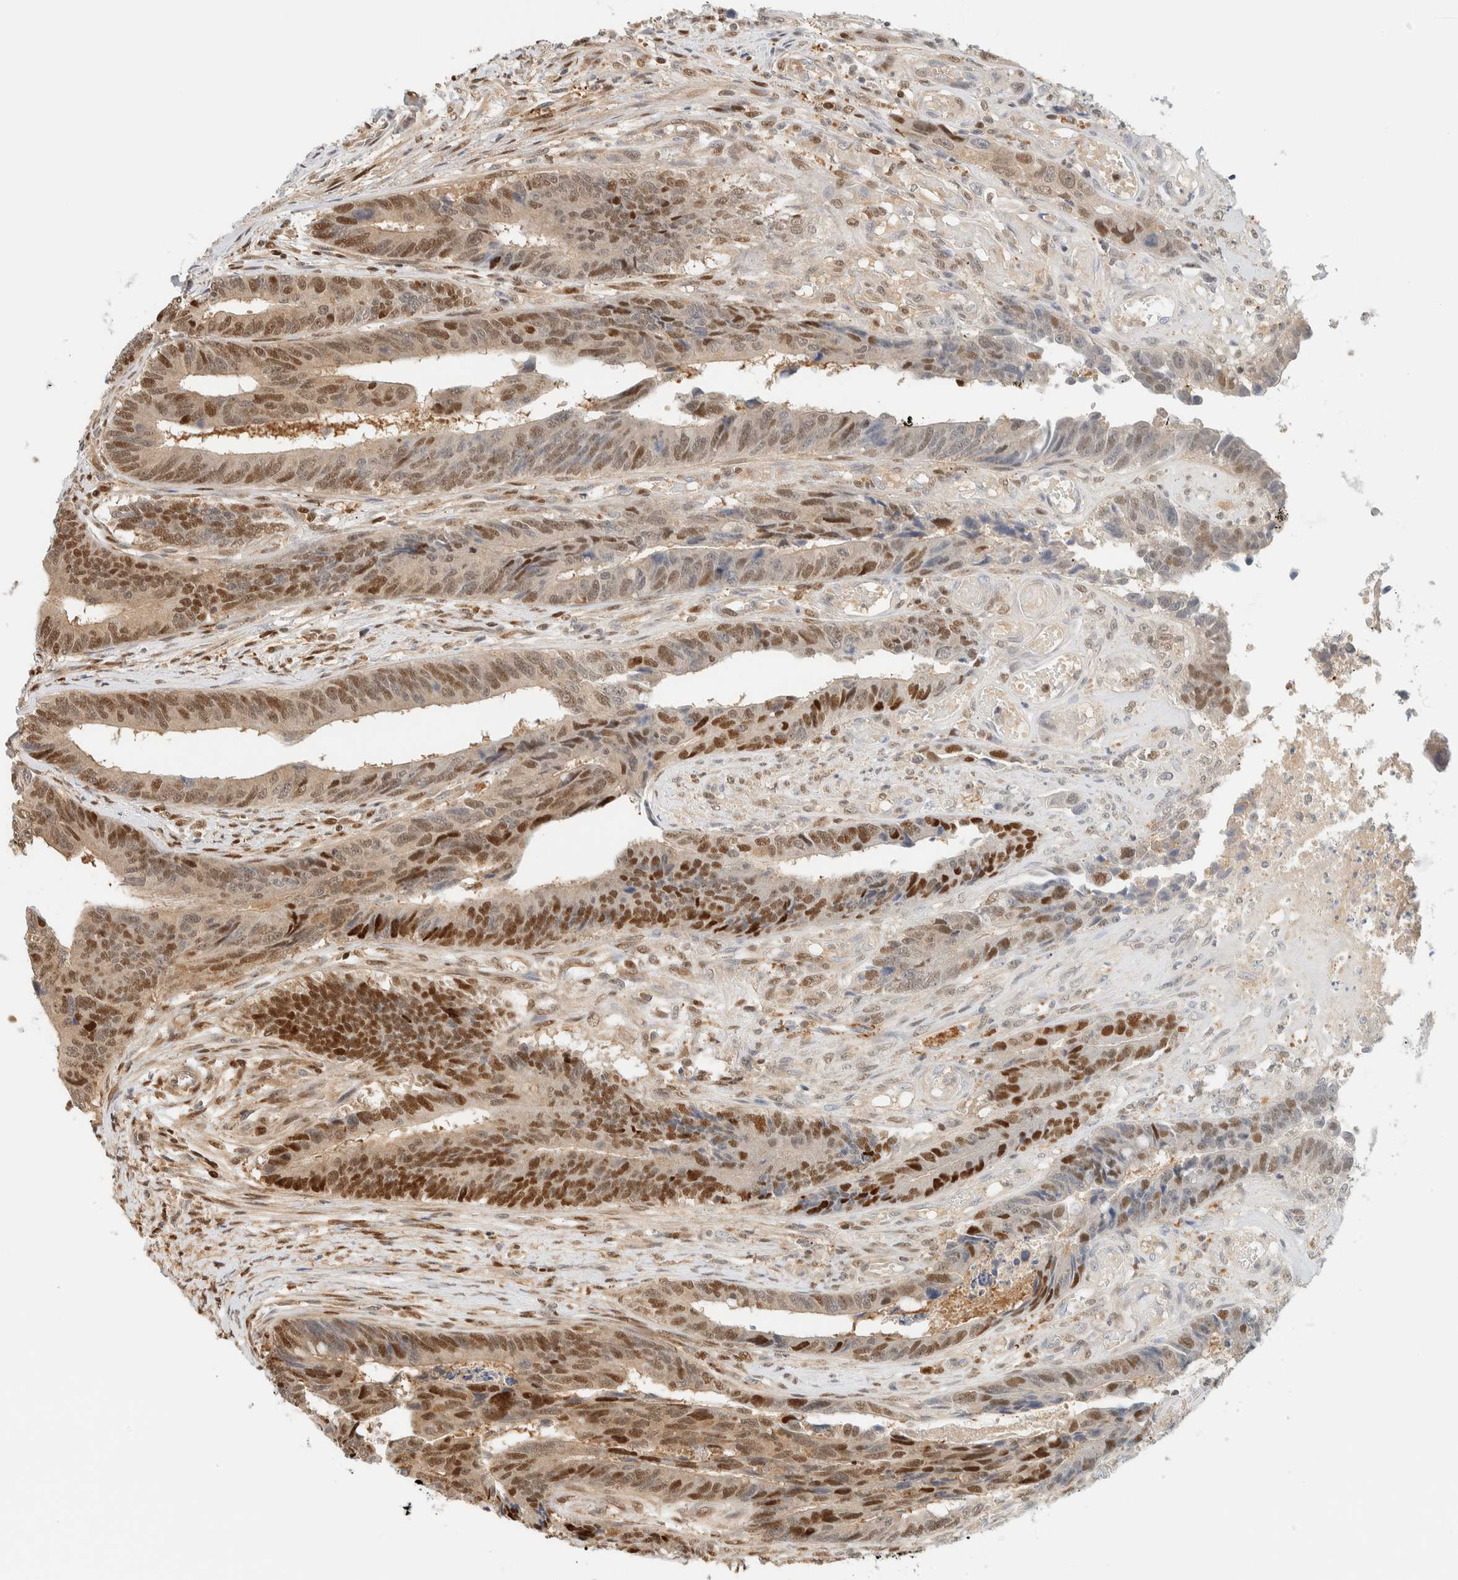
{"staining": {"intensity": "strong", "quantity": ">75%", "location": "nuclear"}, "tissue": "colorectal cancer", "cell_type": "Tumor cells", "image_type": "cancer", "snomed": [{"axis": "morphology", "description": "Adenocarcinoma, NOS"}, {"axis": "topography", "description": "Rectum"}], "caption": "Colorectal cancer (adenocarcinoma) stained for a protein exhibits strong nuclear positivity in tumor cells.", "gene": "ZBTB37", "patient": {"sex": "male", "age": 84}}